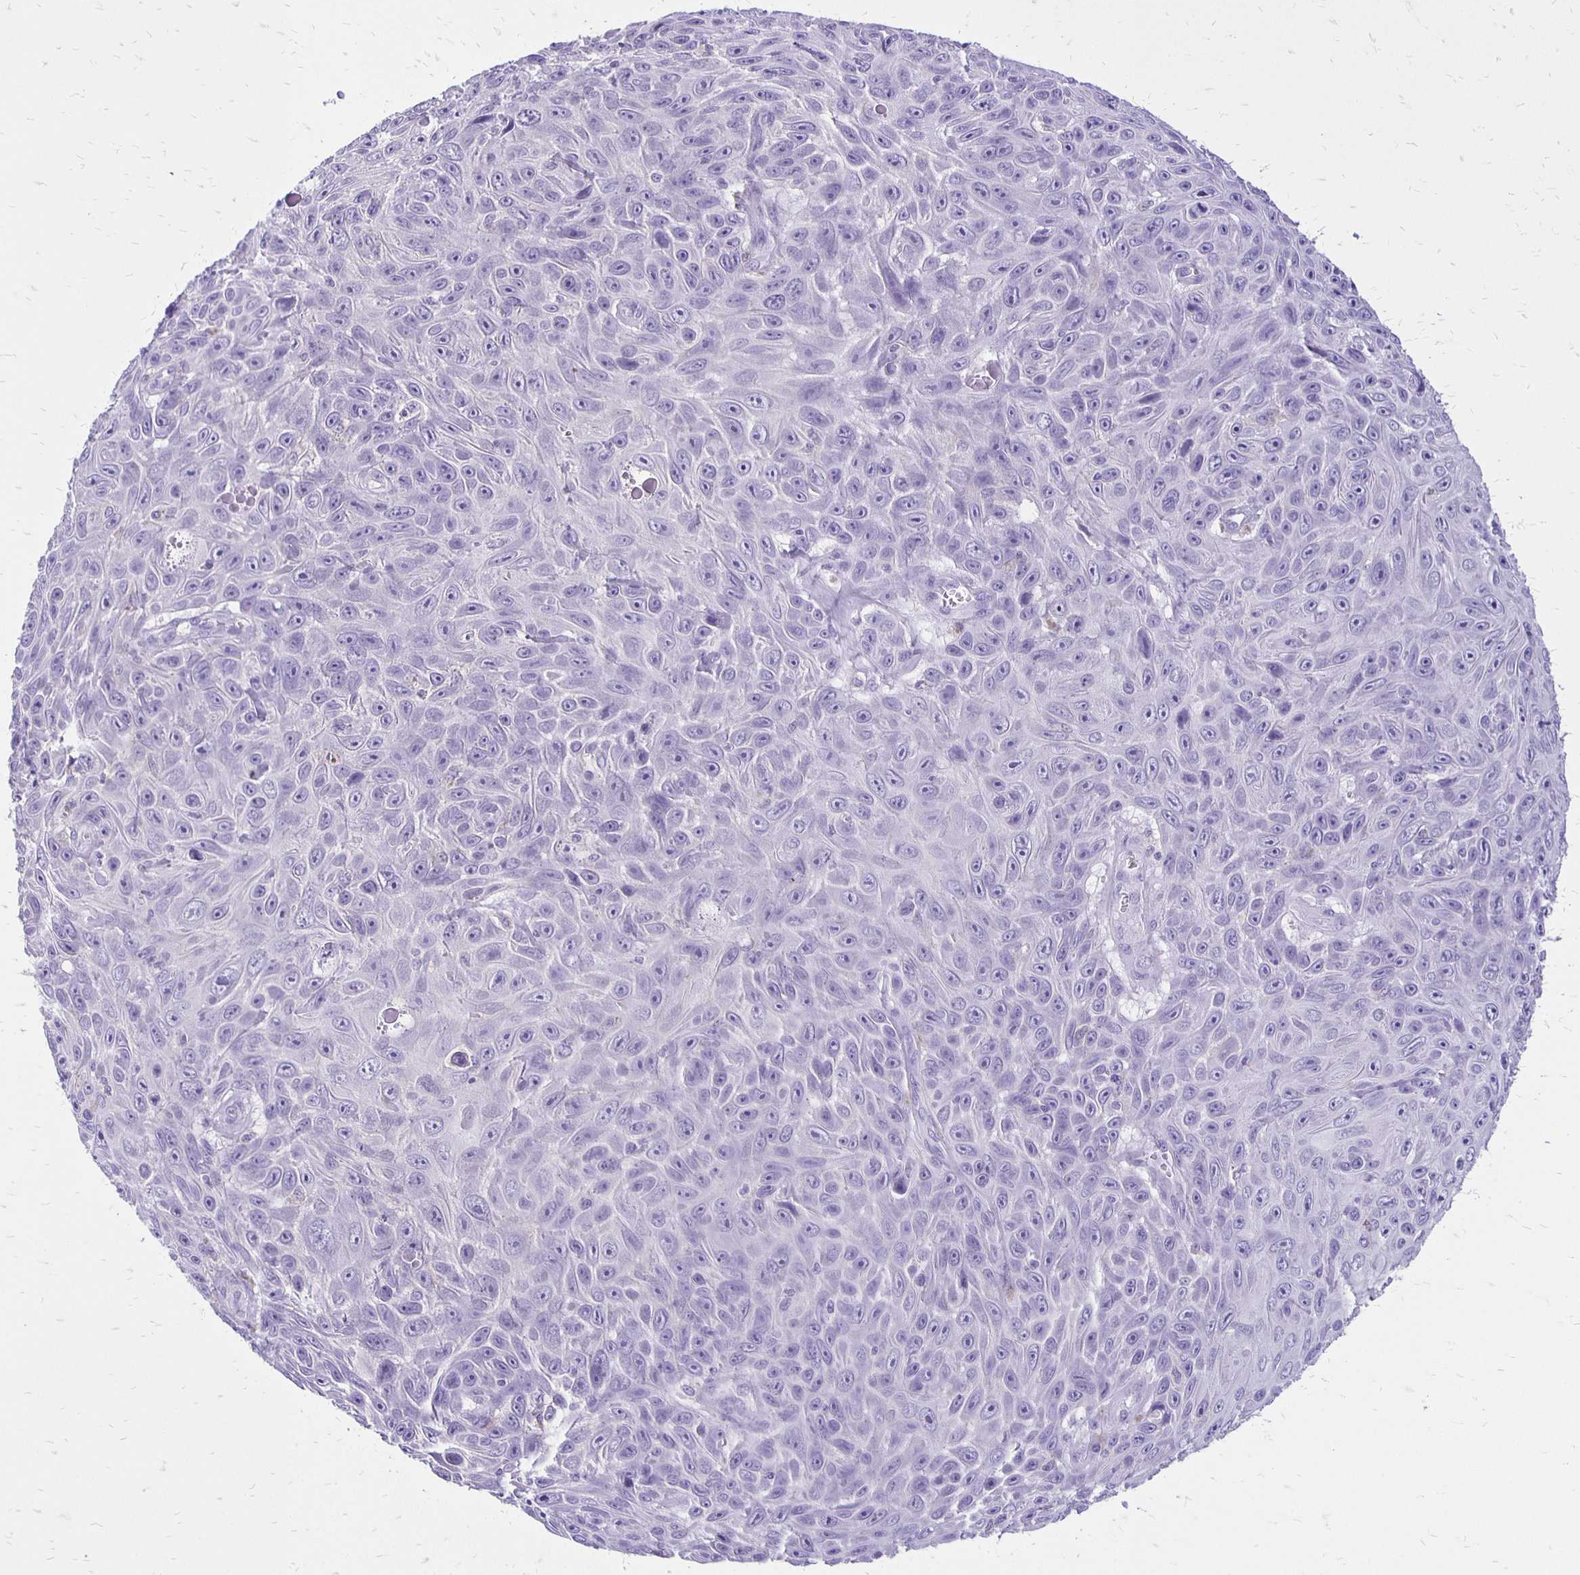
{"staining": {"intensity": "negative", "quantity": "none", "location": "none"}, "tissue": "skin cancer", "cell_type": "Tumor cells", "image_type": "cancer", "snomed": [{"axis": "morphology", "description": "Squamous cell carcinoma, NOS"}, {"axis": "topography", "description": "Skin"}], "caption": "Immunohistochemical staining of human skin squamous cell carcinoma shows no significant staining in tumor cells.", "gene": "ANKRD45", "patient": {"sex": "male", "age": 82}}